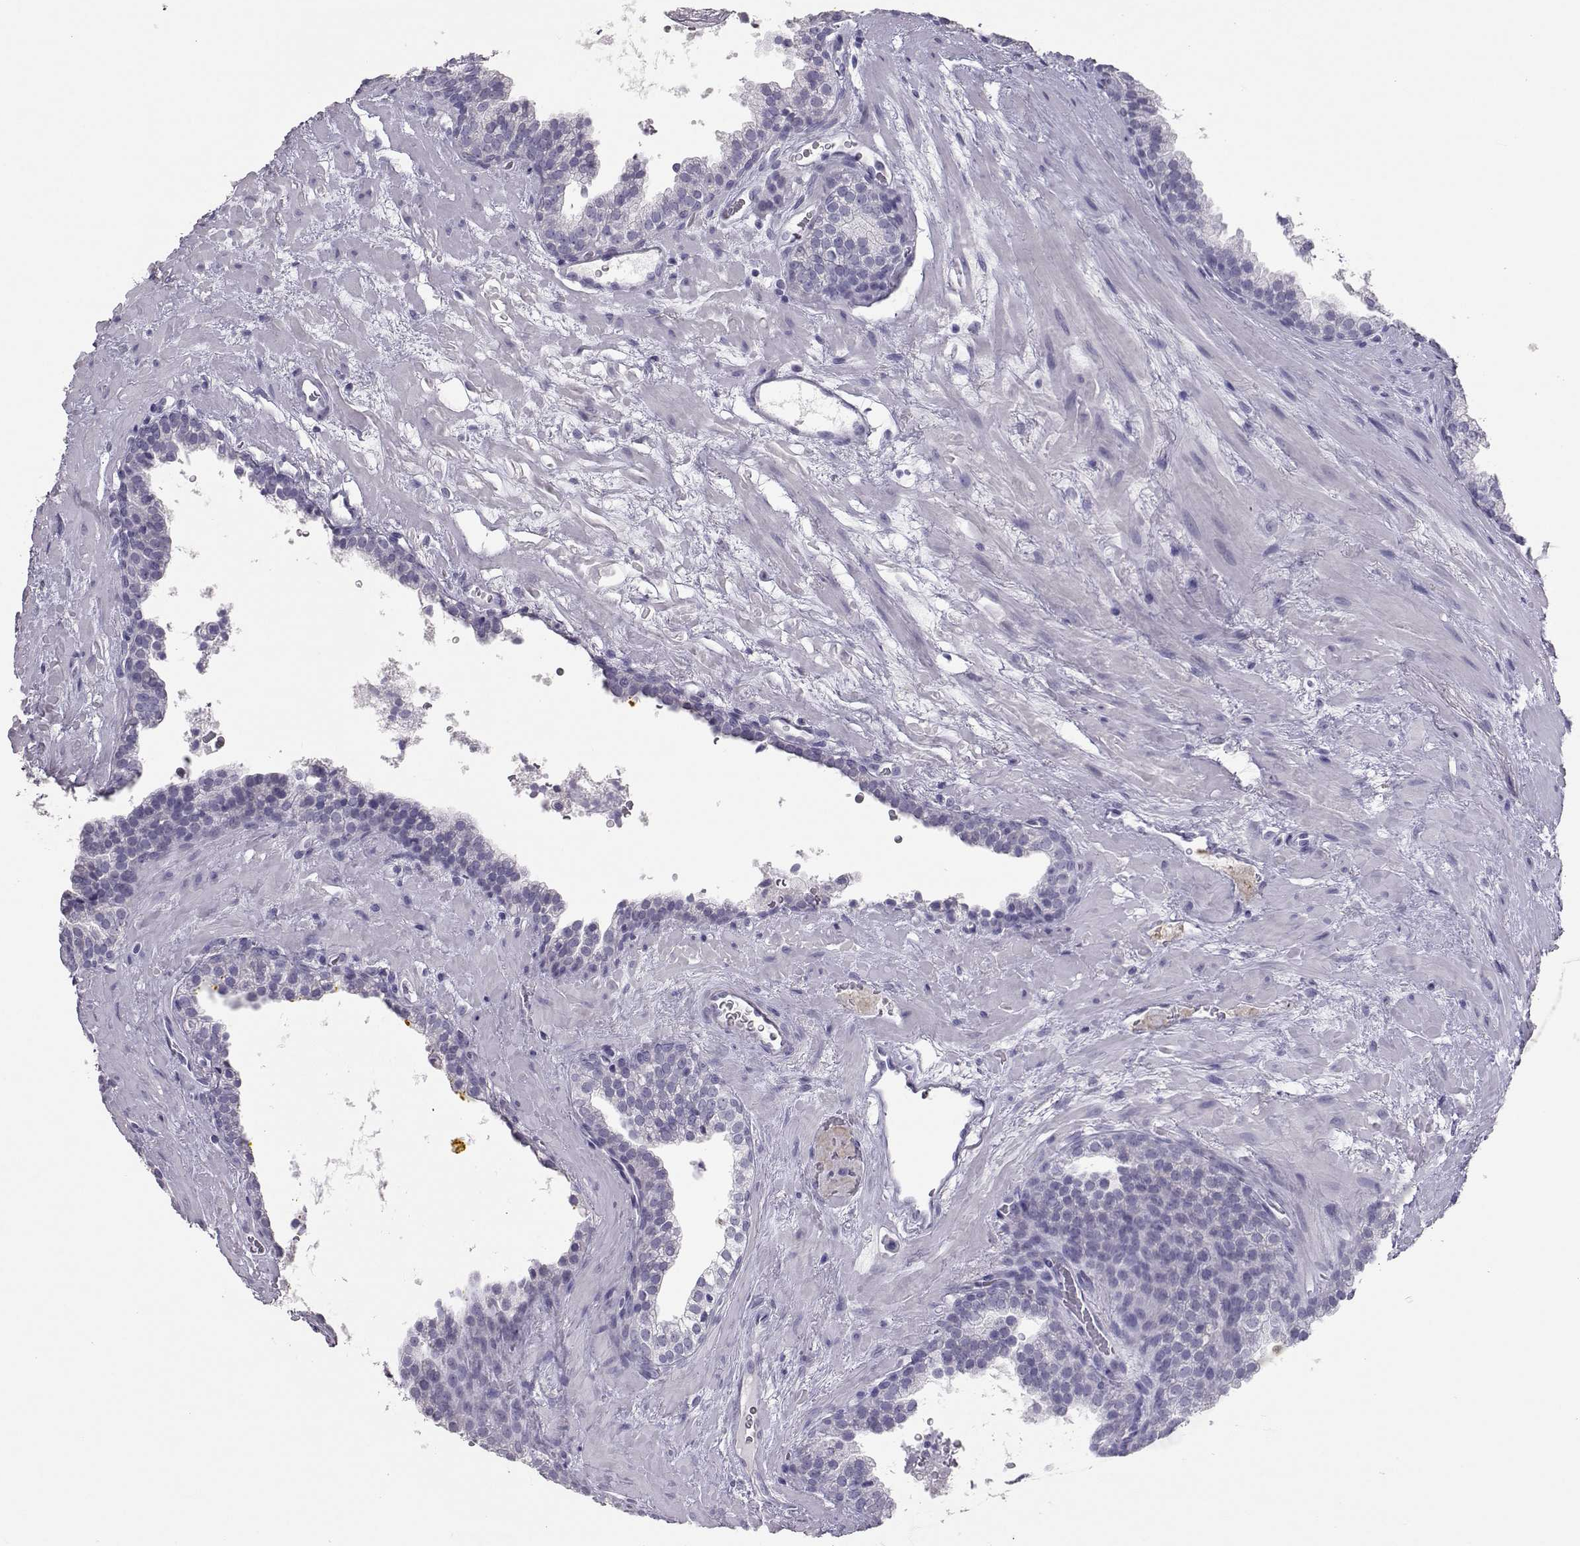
{"staining": {"intensity": "negative", "quantity": "none", "location": "none"}, "tissue": "prostate cancer", "cell_type": "Tumor cells", "image_type": "cancer", "snomed": [{"axis": "morphology", "description": "Adenocarcinoma, NOS"}, {"axis": "topography", "description": "Prostate"}], "caption": "A high-resolution histopathology image shows IHC staining of prostate cancer (adenocarcinoma), which displays no significant positivity in tumor cells.", "gene": "PMCH", "patient": {"sex": "male", "age": 66}}